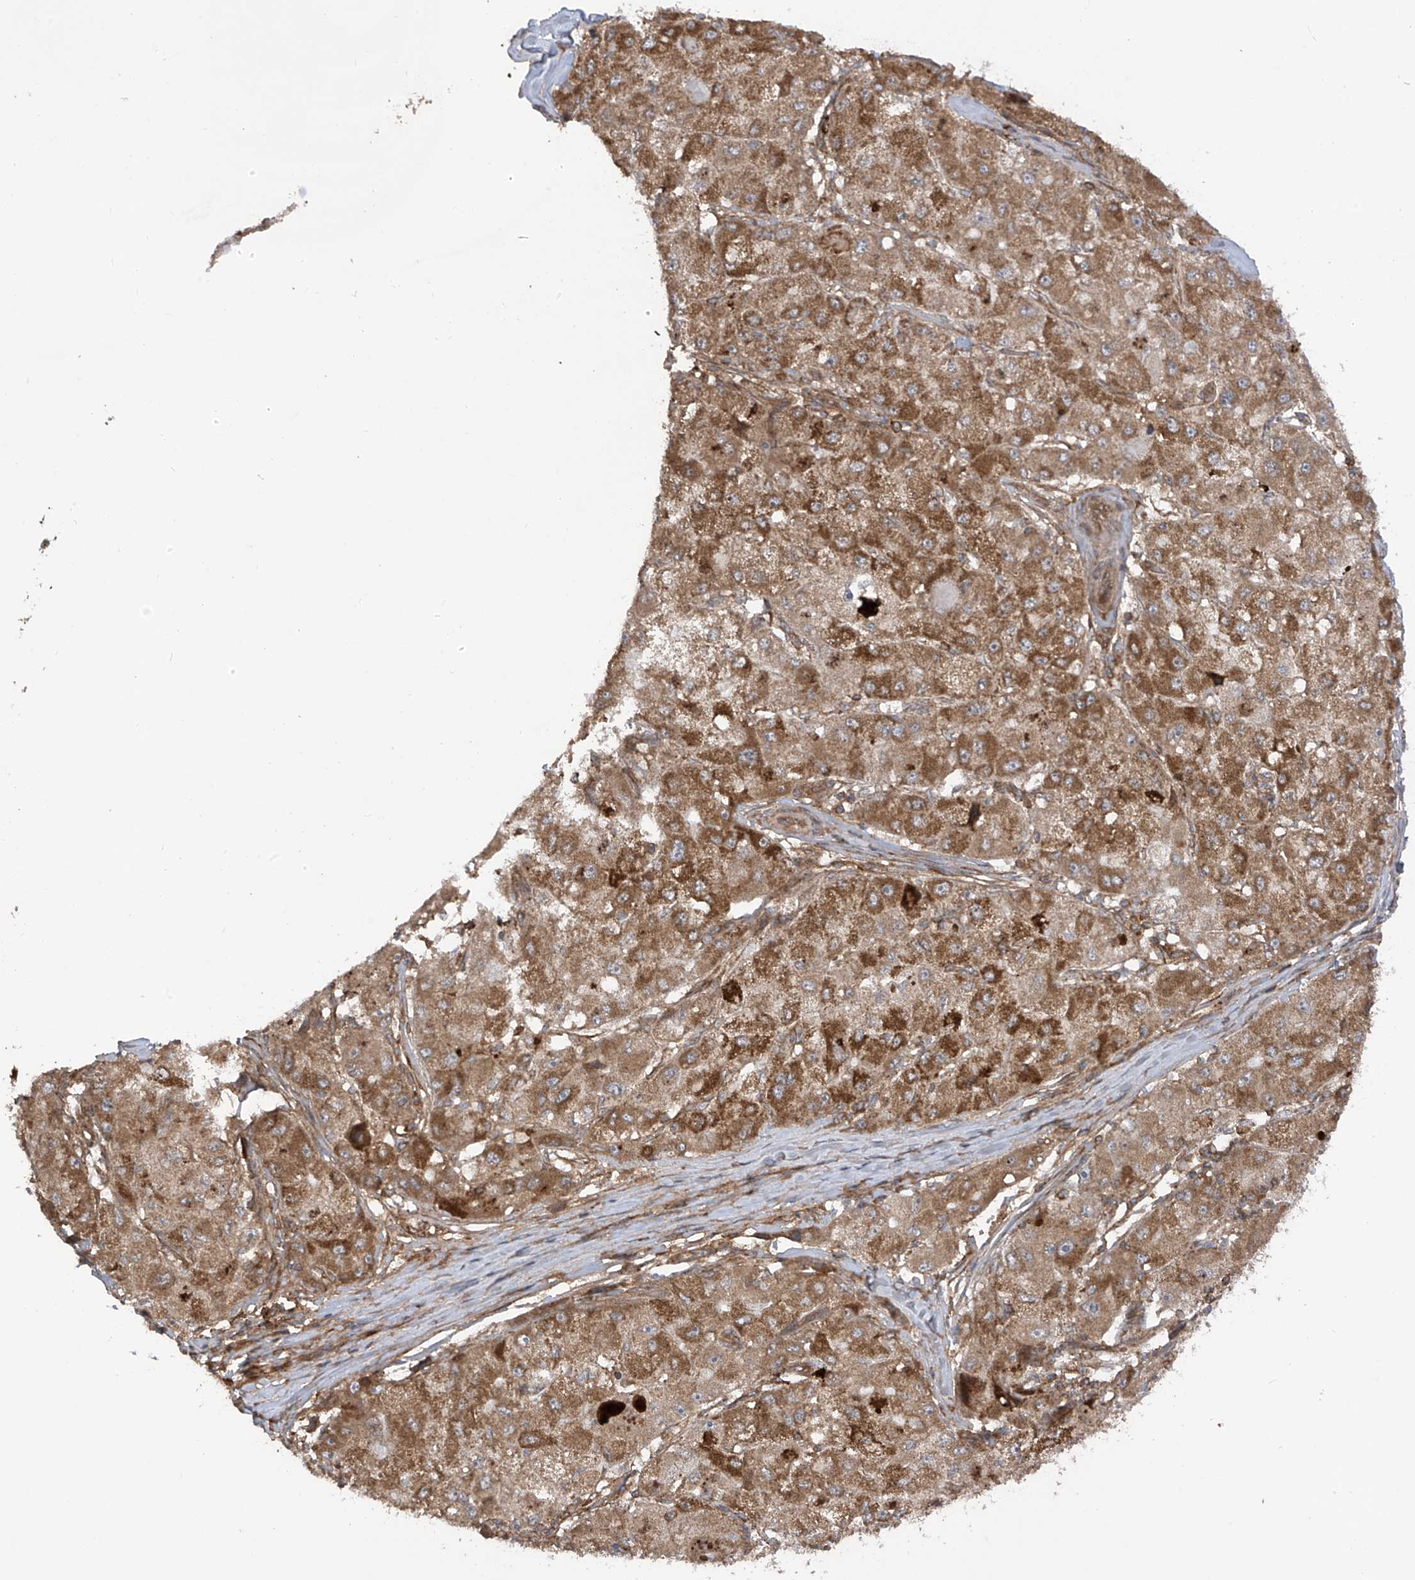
{"staining": {"intensity": "moderate", "quantity": ">75%", "location": "cytoplasmic/membranous"}, "tissue": "liver cancer", "cell_type": "Tumor cells", "image_type": "cancer", "snomed": [{"axis": "morphology", "description": "Carcinoma, Hepatocellular, NOS"}, {"axis": "topography", "description": "Liver"}], "caption": "A brown stain highlights moderate cytoplasmic/membranous staining of a protein in human liver cancer (hepatocellular carcinoma) tumor cells.", "gene": "REPS1", "patient": {"sex": "male", "age": 80}}